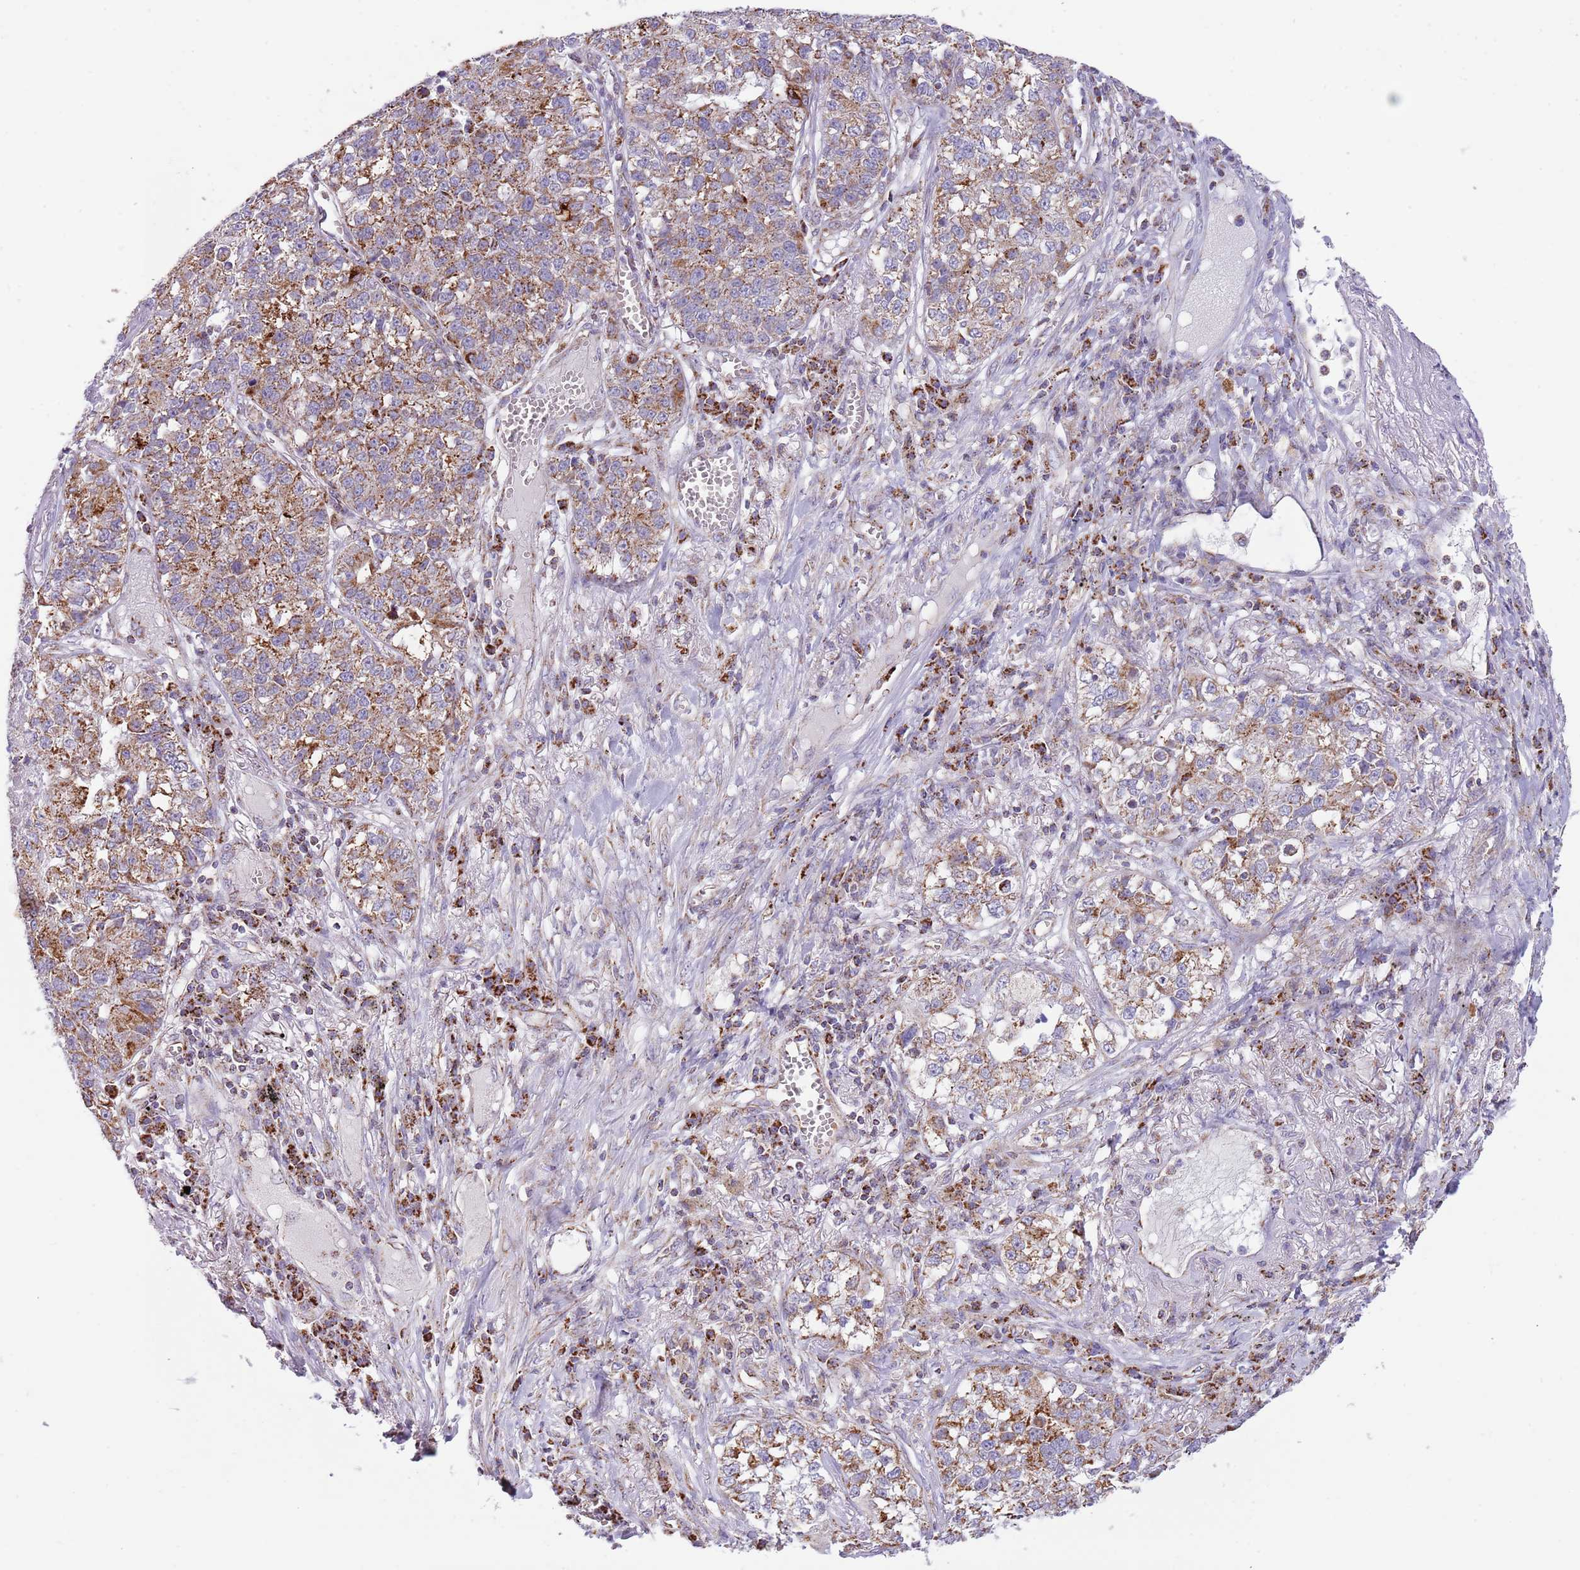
{"staining": {"intensity": "moderate", "quantity": ">75%", "location": "cytoplasmic/membranous"}, "tissue": "lung cancer", "cell_type": "Tumor cells", "image_type": "cancer", "snomed": [{"axis": "morphology", "description": "Adenocarcinoma, NOS"}, {"axis": "topography", "description": "Lung"}], "caption": "Immunohistochemistry (IHC) image of human lung cancer (adenocarcinoma) stained for a protein (brown), which exhibits medium levels of moderate cytoplasmic/membranous positivity in about >75% of tumor cells.", "gene": "LHX6", "patient": {"sex": "male", "age": 49}}